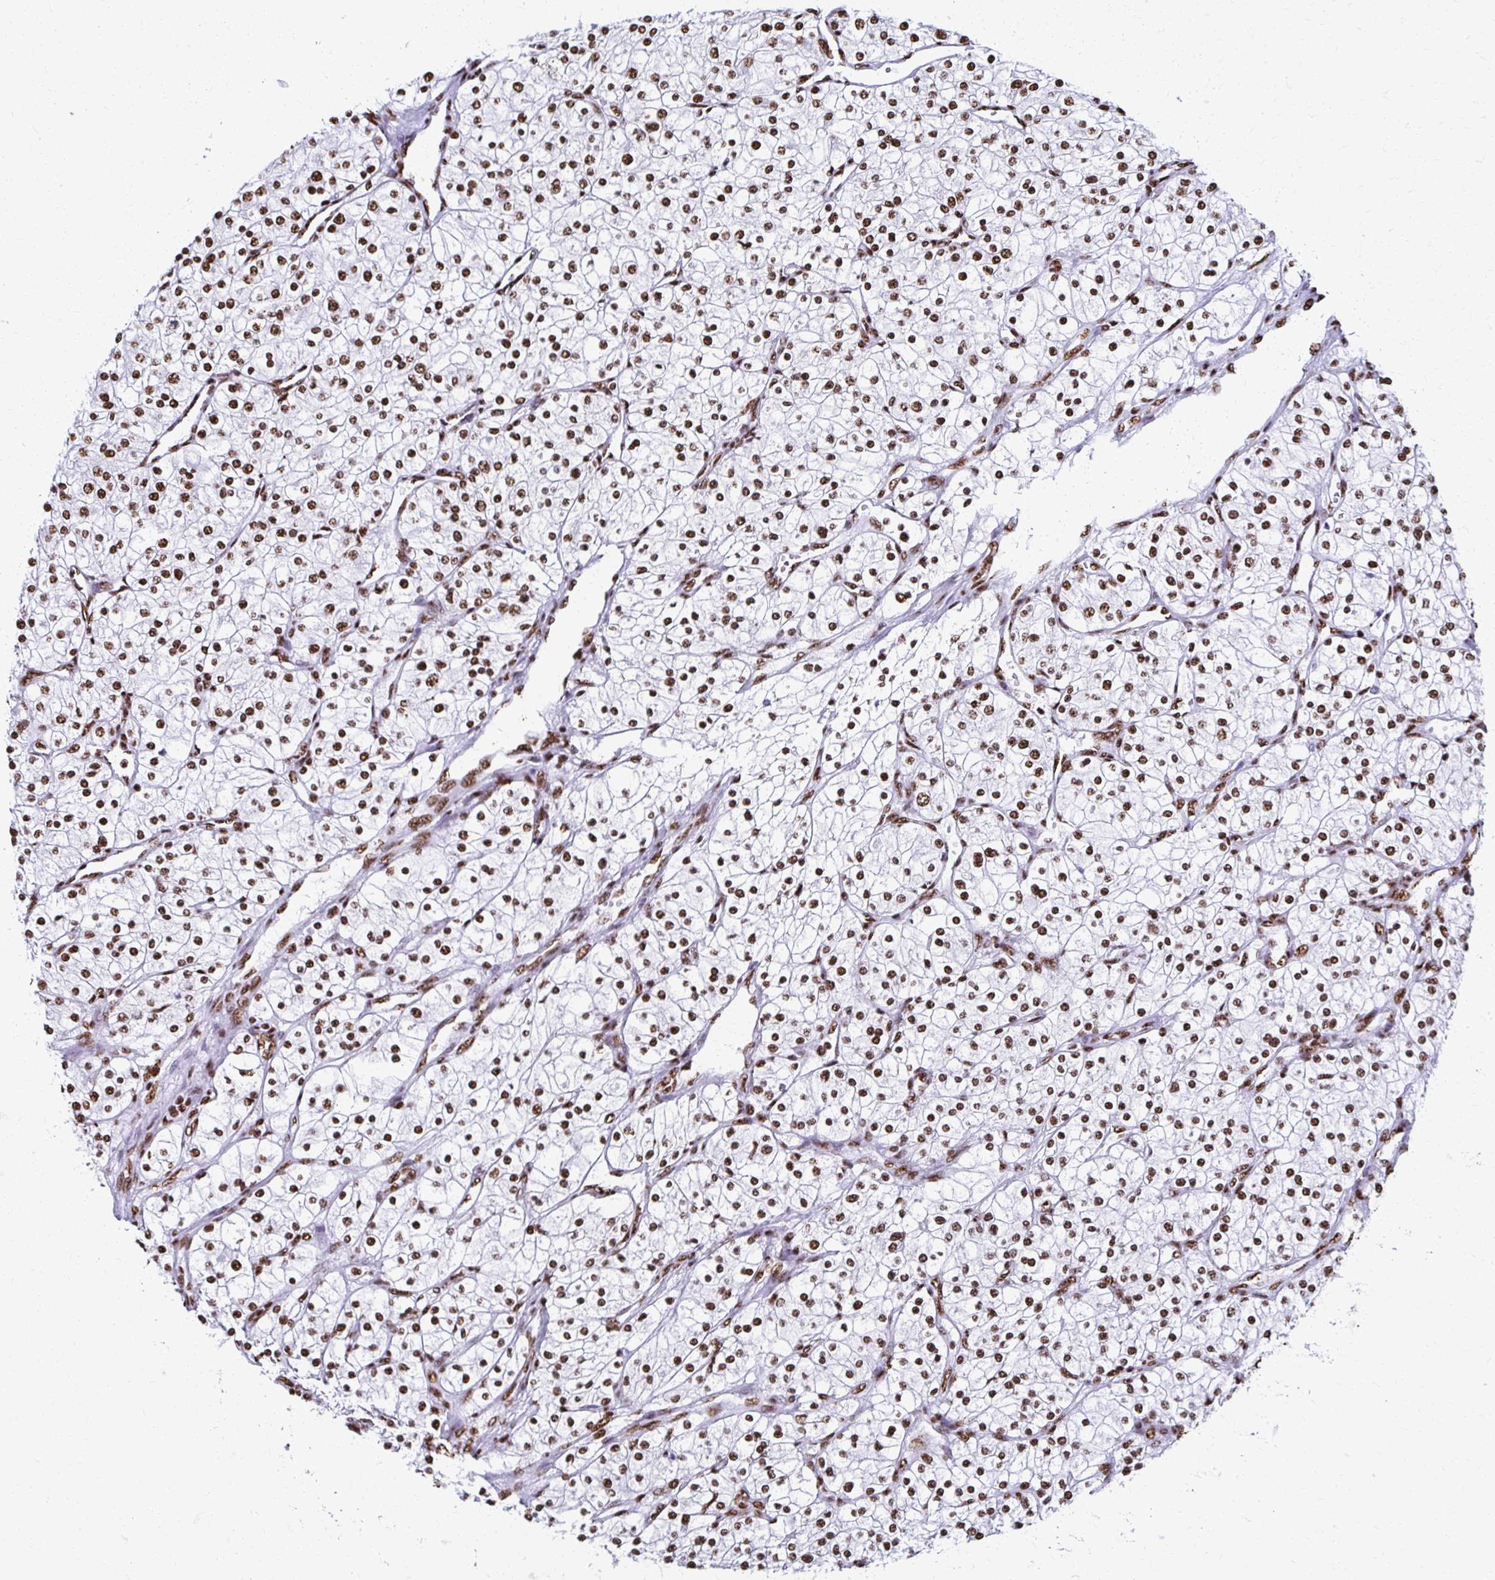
{"staining": {"intensity": "strong", "quantity": ">75%", "location": "nuclear"}, "tissue": "renal cancer", "cell_type": "Tumor cells", "image_type": "cancer", "snomed": [{"axis": "morphology", "description": "Adenocarcinoma, NOS"}, {"axis": "topography", "description": "Kidney"}], "caption": "Immunohistochemistry of adenocarcinoma (renal) displays high levels of strong nuclear positivity in about >75% of tumor cells.", "gene": "NONO", "patient": {"sex": "male", "age": 80}}